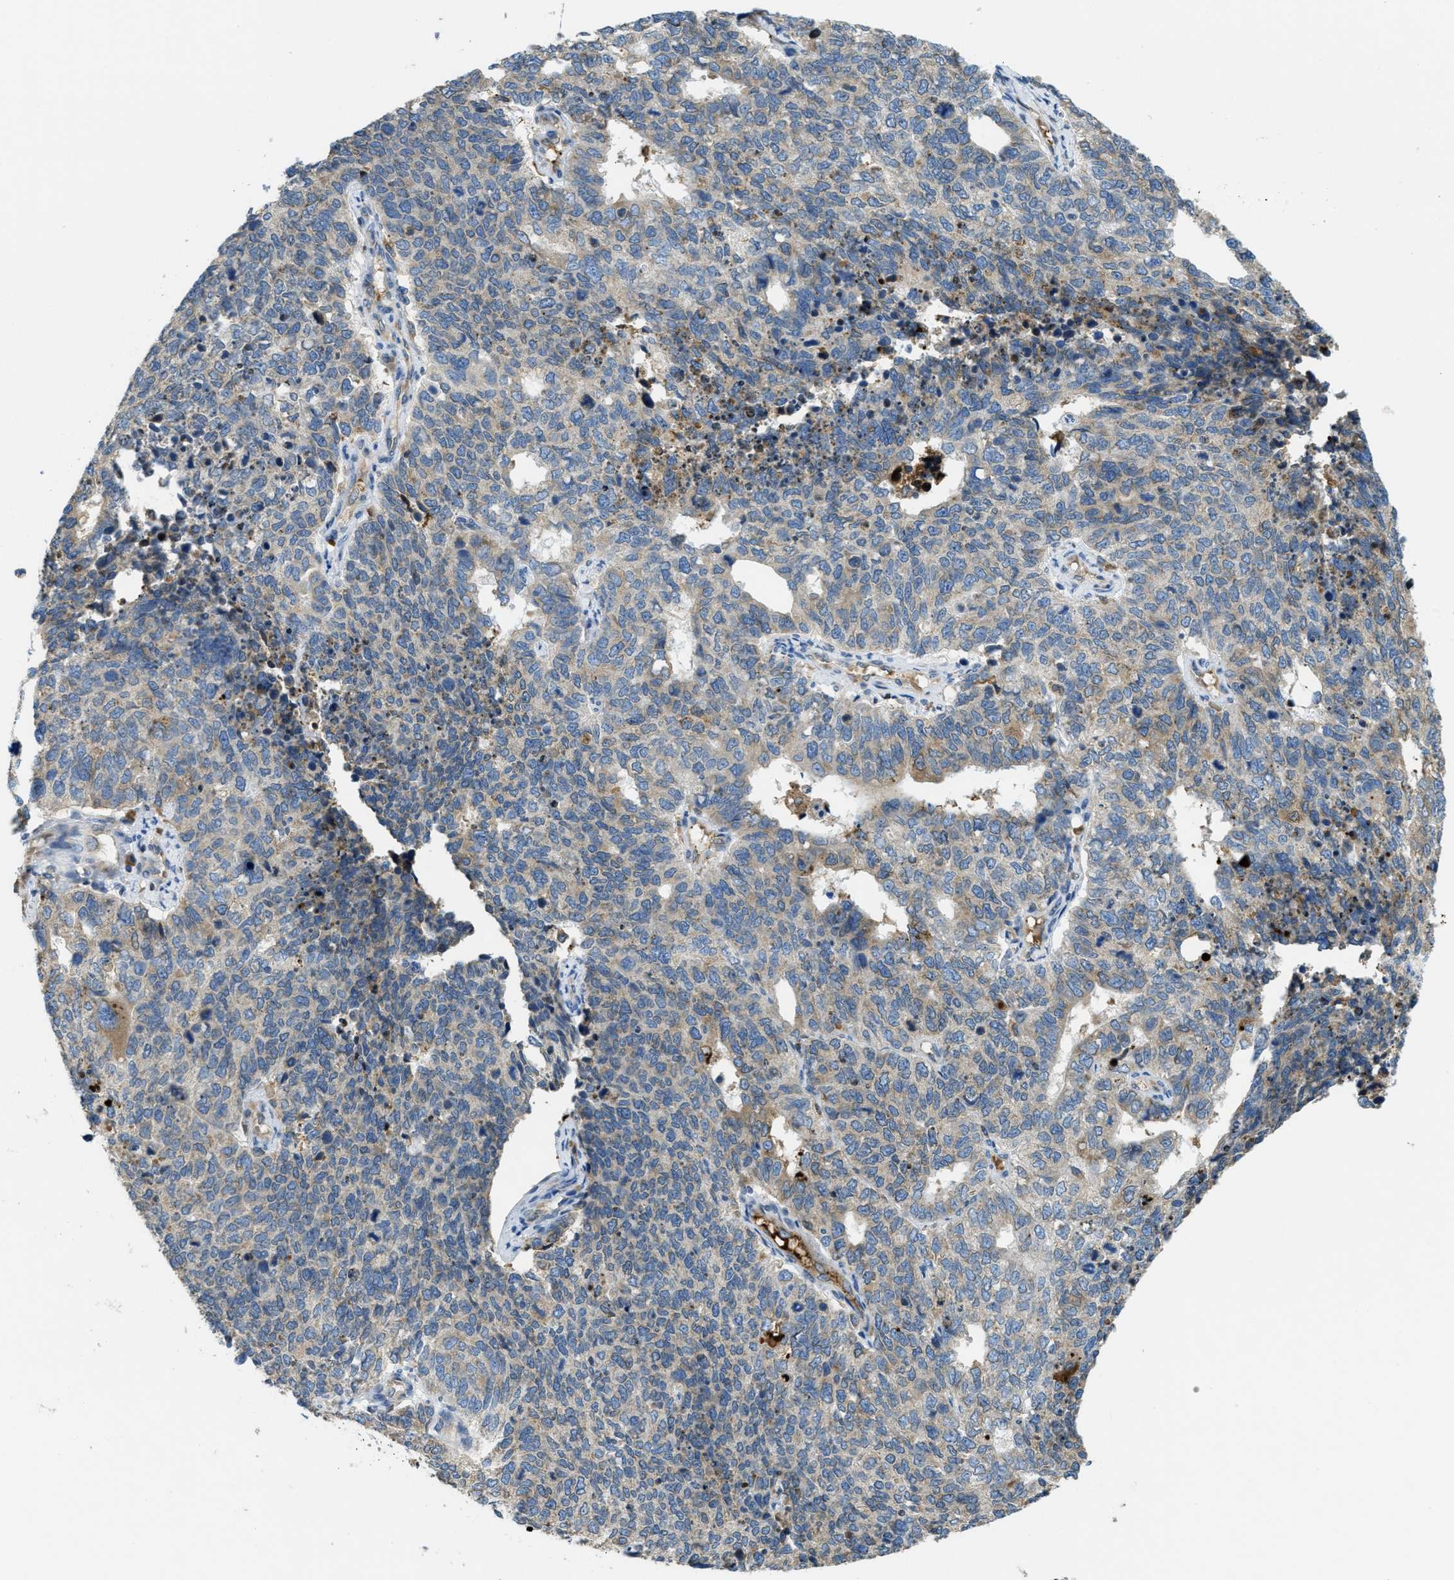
{"staining": {"intensity": "weak", "quantity": "<25%", "location": "cytoplasmic/membranous"}, "tissue": "cervical cancer", "cell_type": "Tumor cells", "image_type": "cancer", "snomed": [{"axis": "morphology", "description": "Squamous cell carcinoma, NOS"}, {"axis": "topography", "description": "Cervix"}], "caption": "Photomicrograph shows no significant protein expression in tumor cells of cervical cancer (squamous cell carcinoma). Nuclei are stained in blue.", "gene": "MPDU1", "patient": {"sex": "female", "age": 63}}